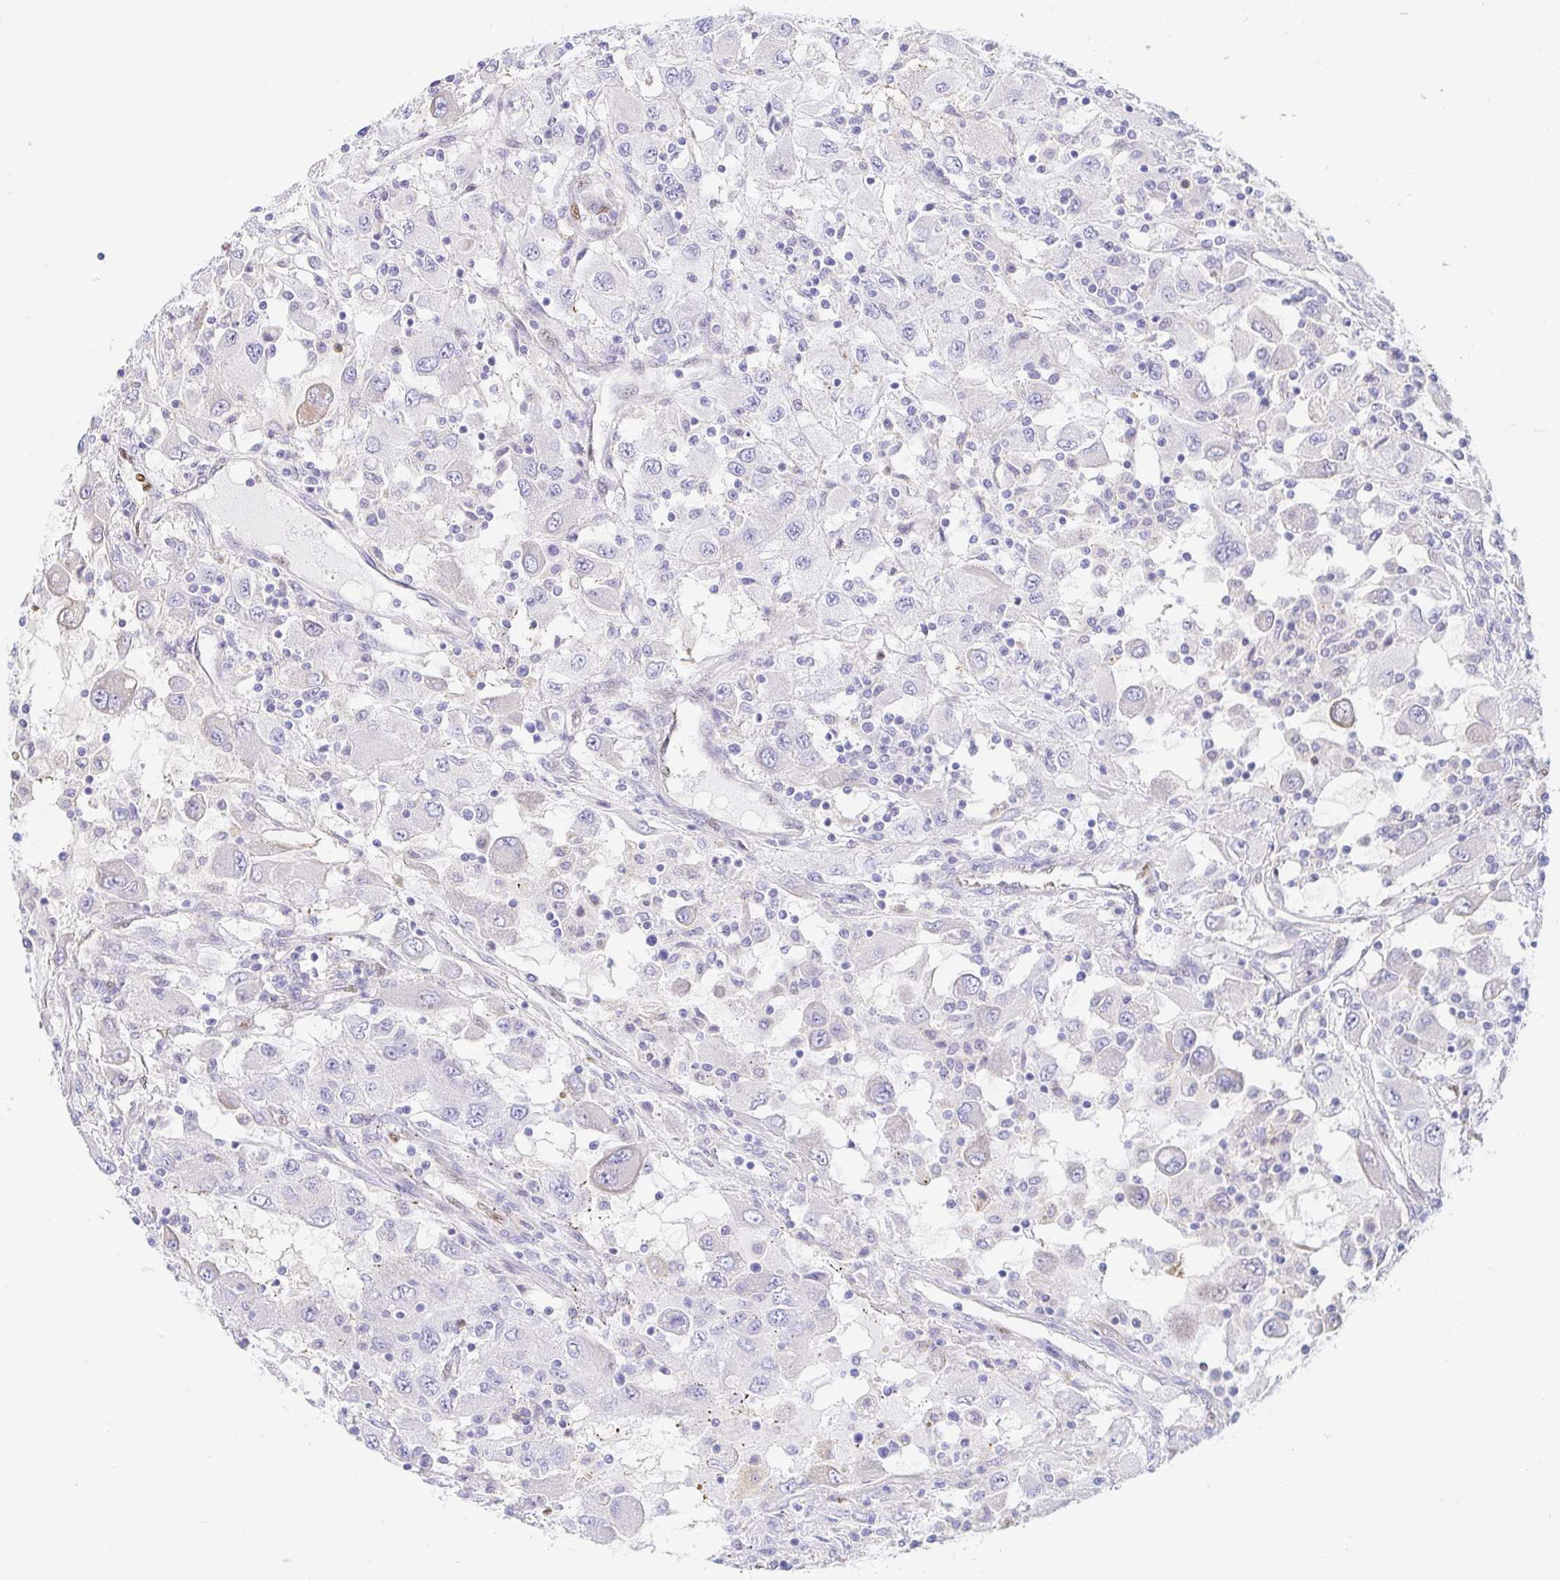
{"staining": {"intensity": "negative", "quantity": "none", "location": "none"}, "tissue": "renal cancer", "cell_type": "Tumor cells", "image_type": "cancer", "snomed": [{"axis": "morphology", "description": "Adenocarcinoma, NOS"}, {"axis": "topography", "description": "Kidney"}], "caption": "An immunohistochemistry (IHC) image of renal cancer is shown. There is no staining in tumor cells of renal cancer. Nuclei are stained in blue.", "gene": "HINFP", "patient": {"sex": "female", "age": 67}}